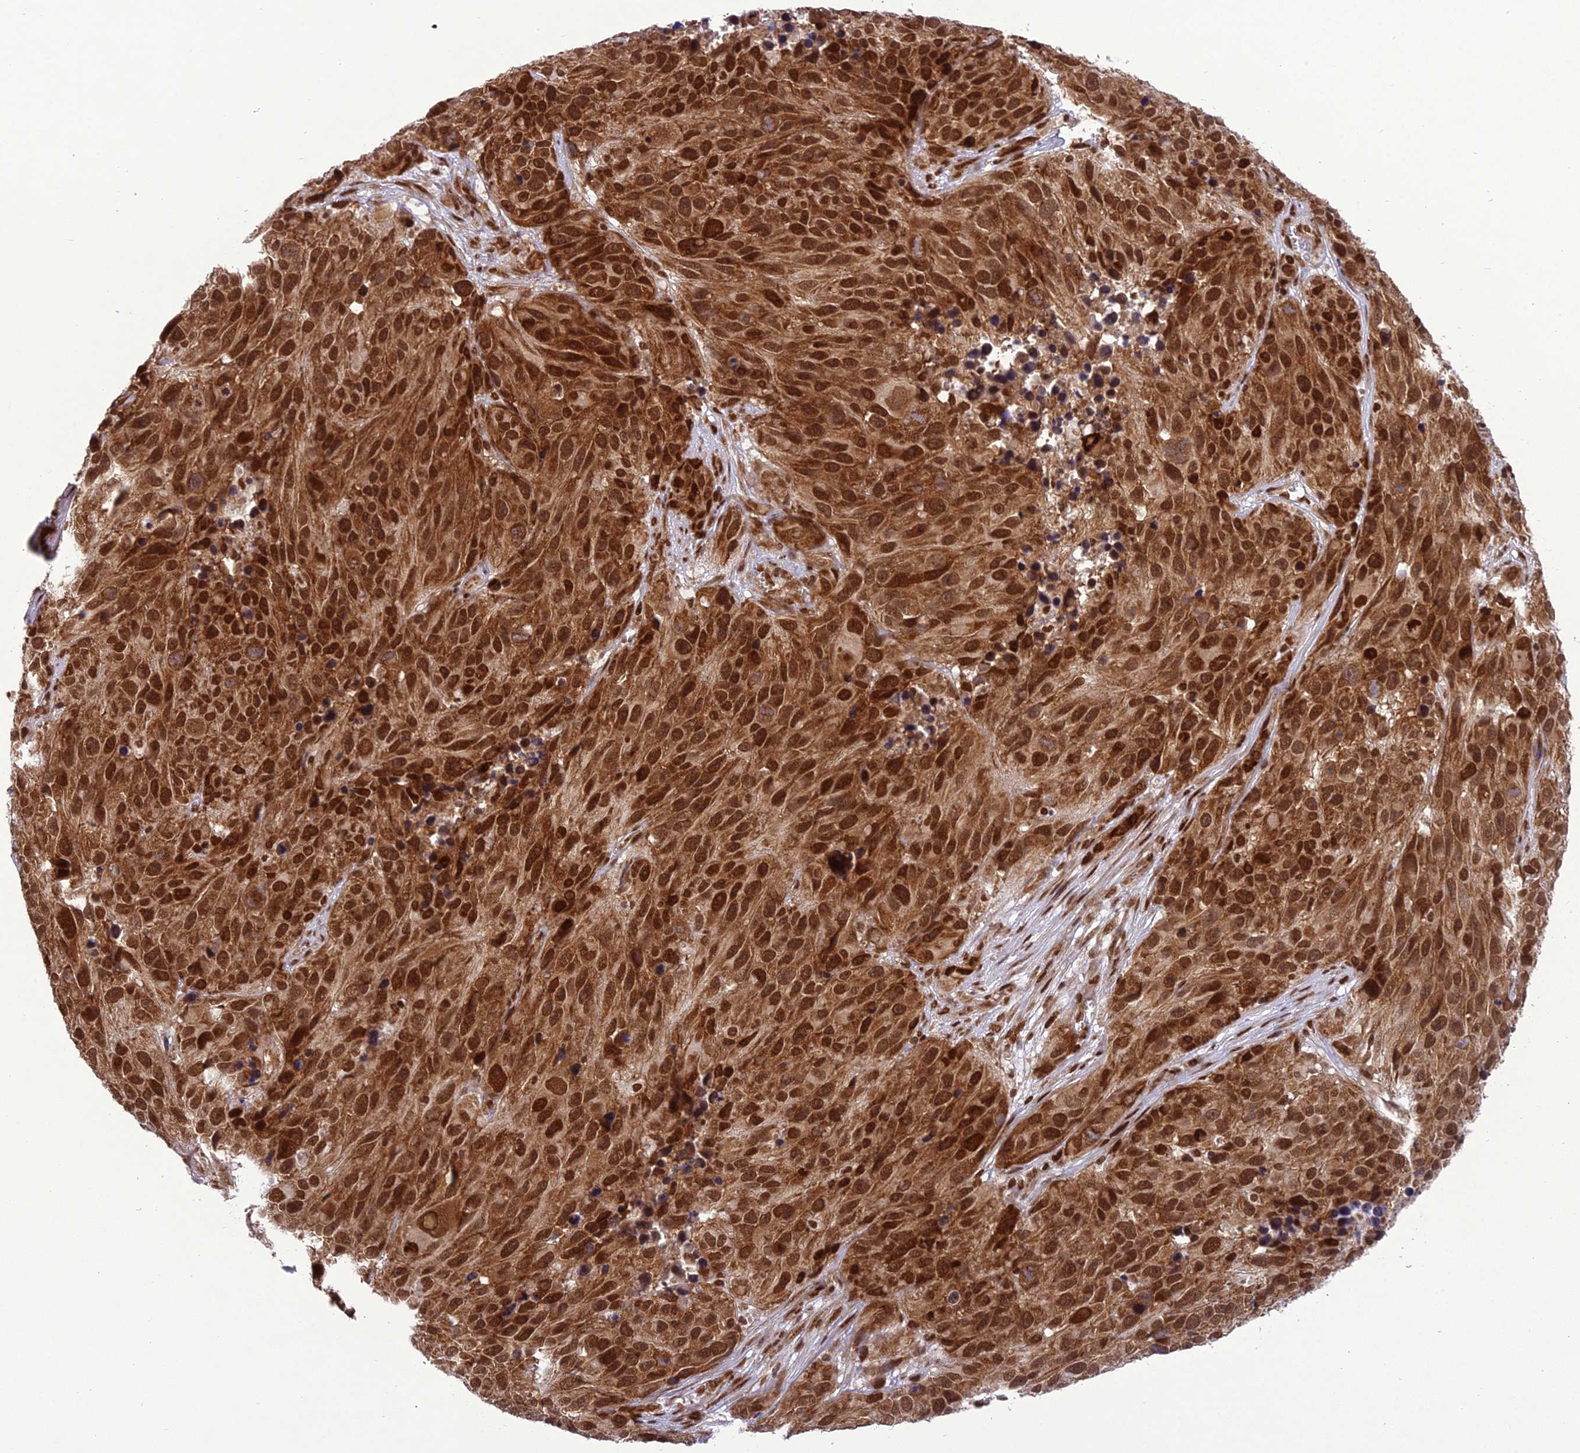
{"staining": {"intensity": "strong", "quantity": ">75%", "location": "cytoplasmic/membranous,nuclear"}, "tissue": "melanoma", "cell_type": "Tumor cells", "image_type": "cancer", "snomed": [{"axis": "morphology", "description": "Malignant melanoma, NOS"}, {"axis": "topography", "description": "Skin"}], "caption": "An image showing strong cytoplasmic/membranous and nuclear positivity in about >75% of tumor cells in melanoma, as visualized by brown immunohistochemical staining.", "gene": "DDX1", "patient": {"sex": "male", "age": 84}}